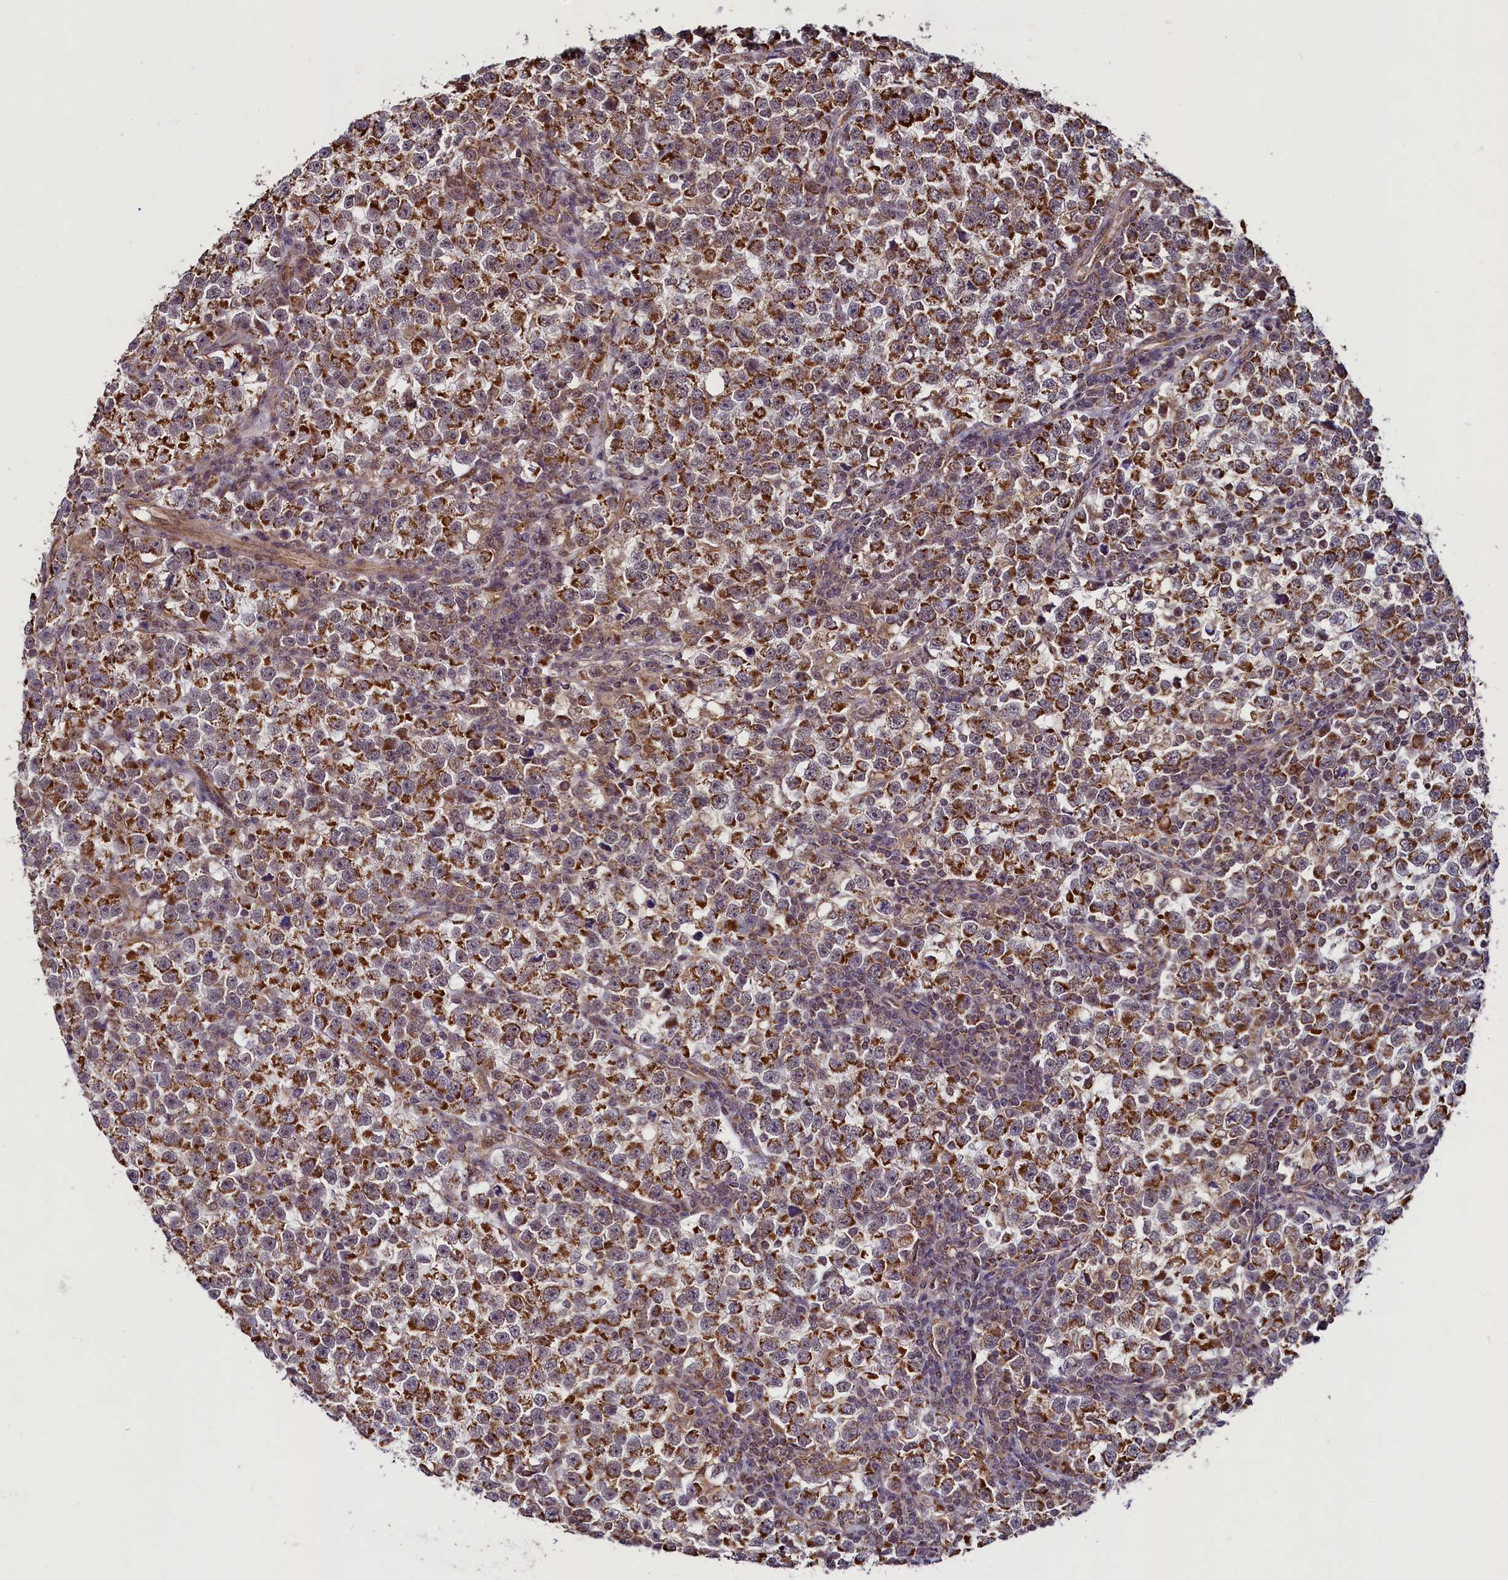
{"staining": {"intensity": "strong", "quantity": ">75%", "location": "cytoplasmic/membranous"}, "tissue": "testis cancer", "cell_type": "Tumor cells", "image_type": "cancer", "snomed": [{"axis": "morphology", "description": "Normal tissue, NOS"}, {"axis": "morphology", "description": "Seminoma, NOS"}, {"axis": "topography", "description": "Testis"}], "caption": "DAB (3,3'-diaminobenzidine) immunohistochemical staining of testis cancer displays strong cytoplasmic/membranous protein staining in approximately >75% of tumor cells.", "gene": "ZNF577", "patient": {"sex": "male", "age": 43}}